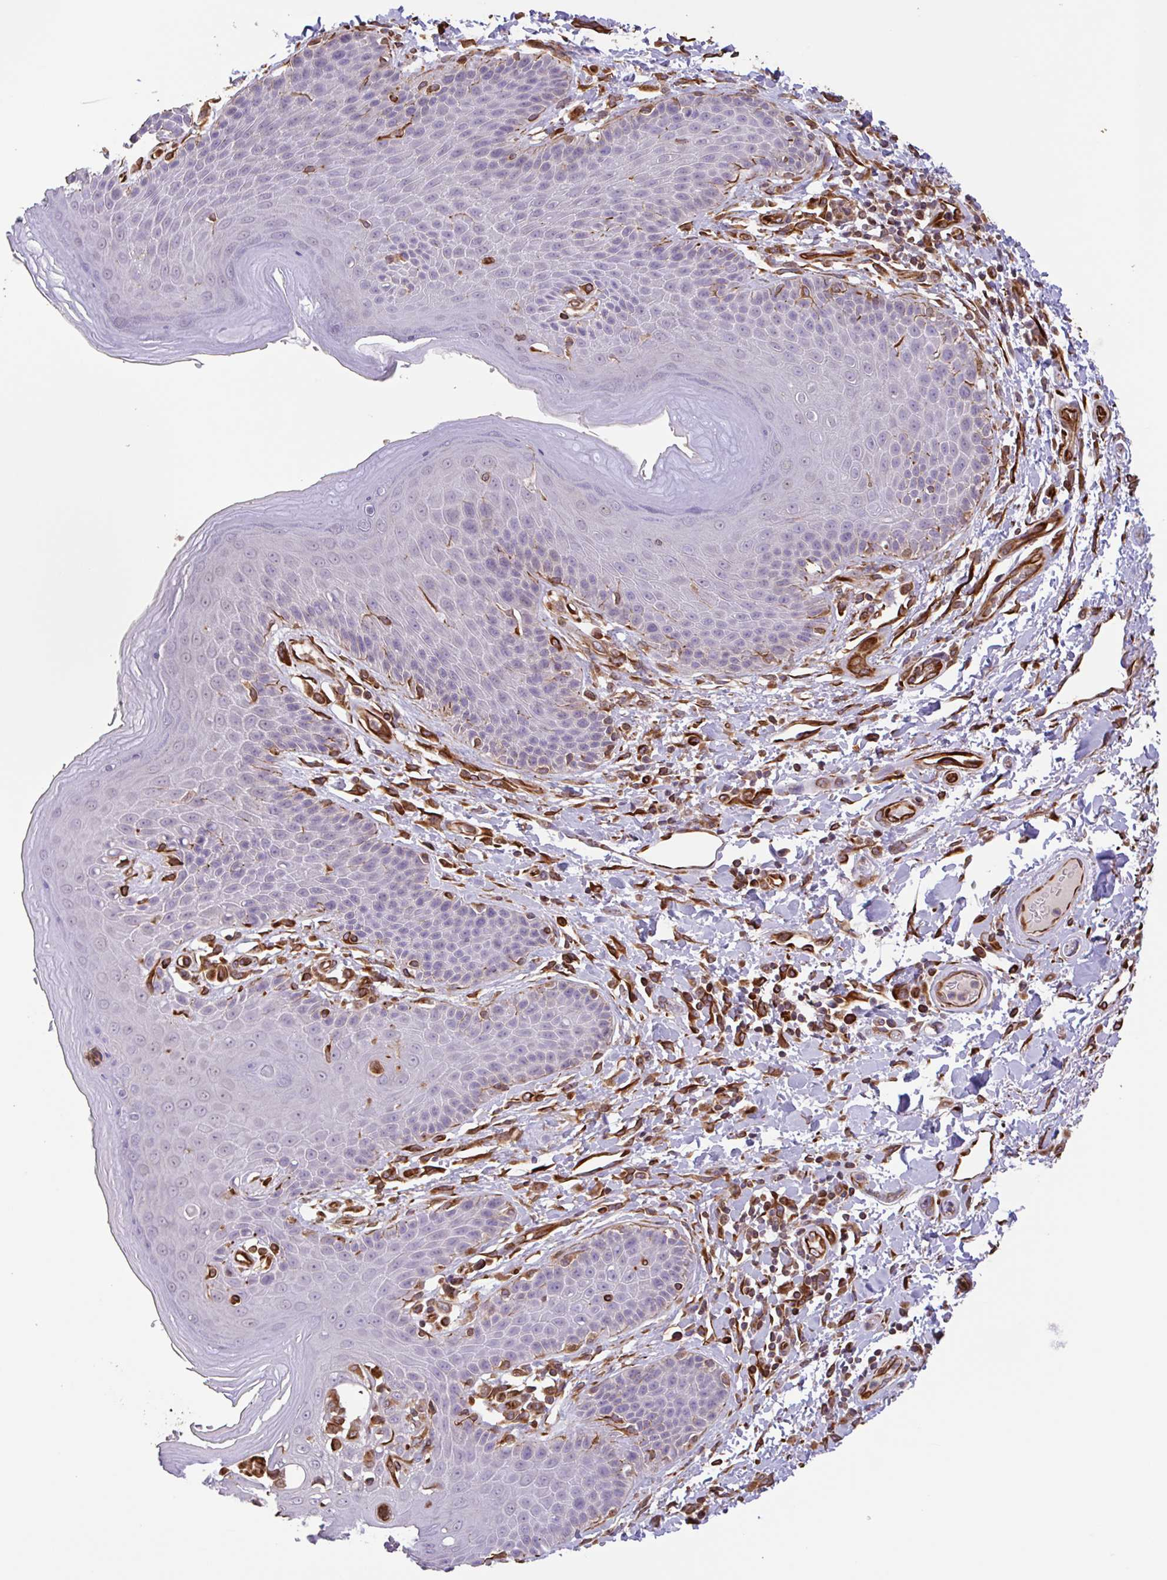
{"staining": {"intensity": "negative", "quantity": "none", "location": "none"}, "tissue": "skin", "cell_type": "Epidermal cells", "image_type": "normal", "snomed": [{"axis": "morphology", "description": "Normal tissue, NOS"}, {"axis": "topography", "description": "Peripheral nerve tissue"}], "caption": "Skin stained for a protein using immunohistochemistry (IHC) shows no staining epidermal cells.", "gene": "ZNF790", "patient": {"sex": "male", "age": 51}}